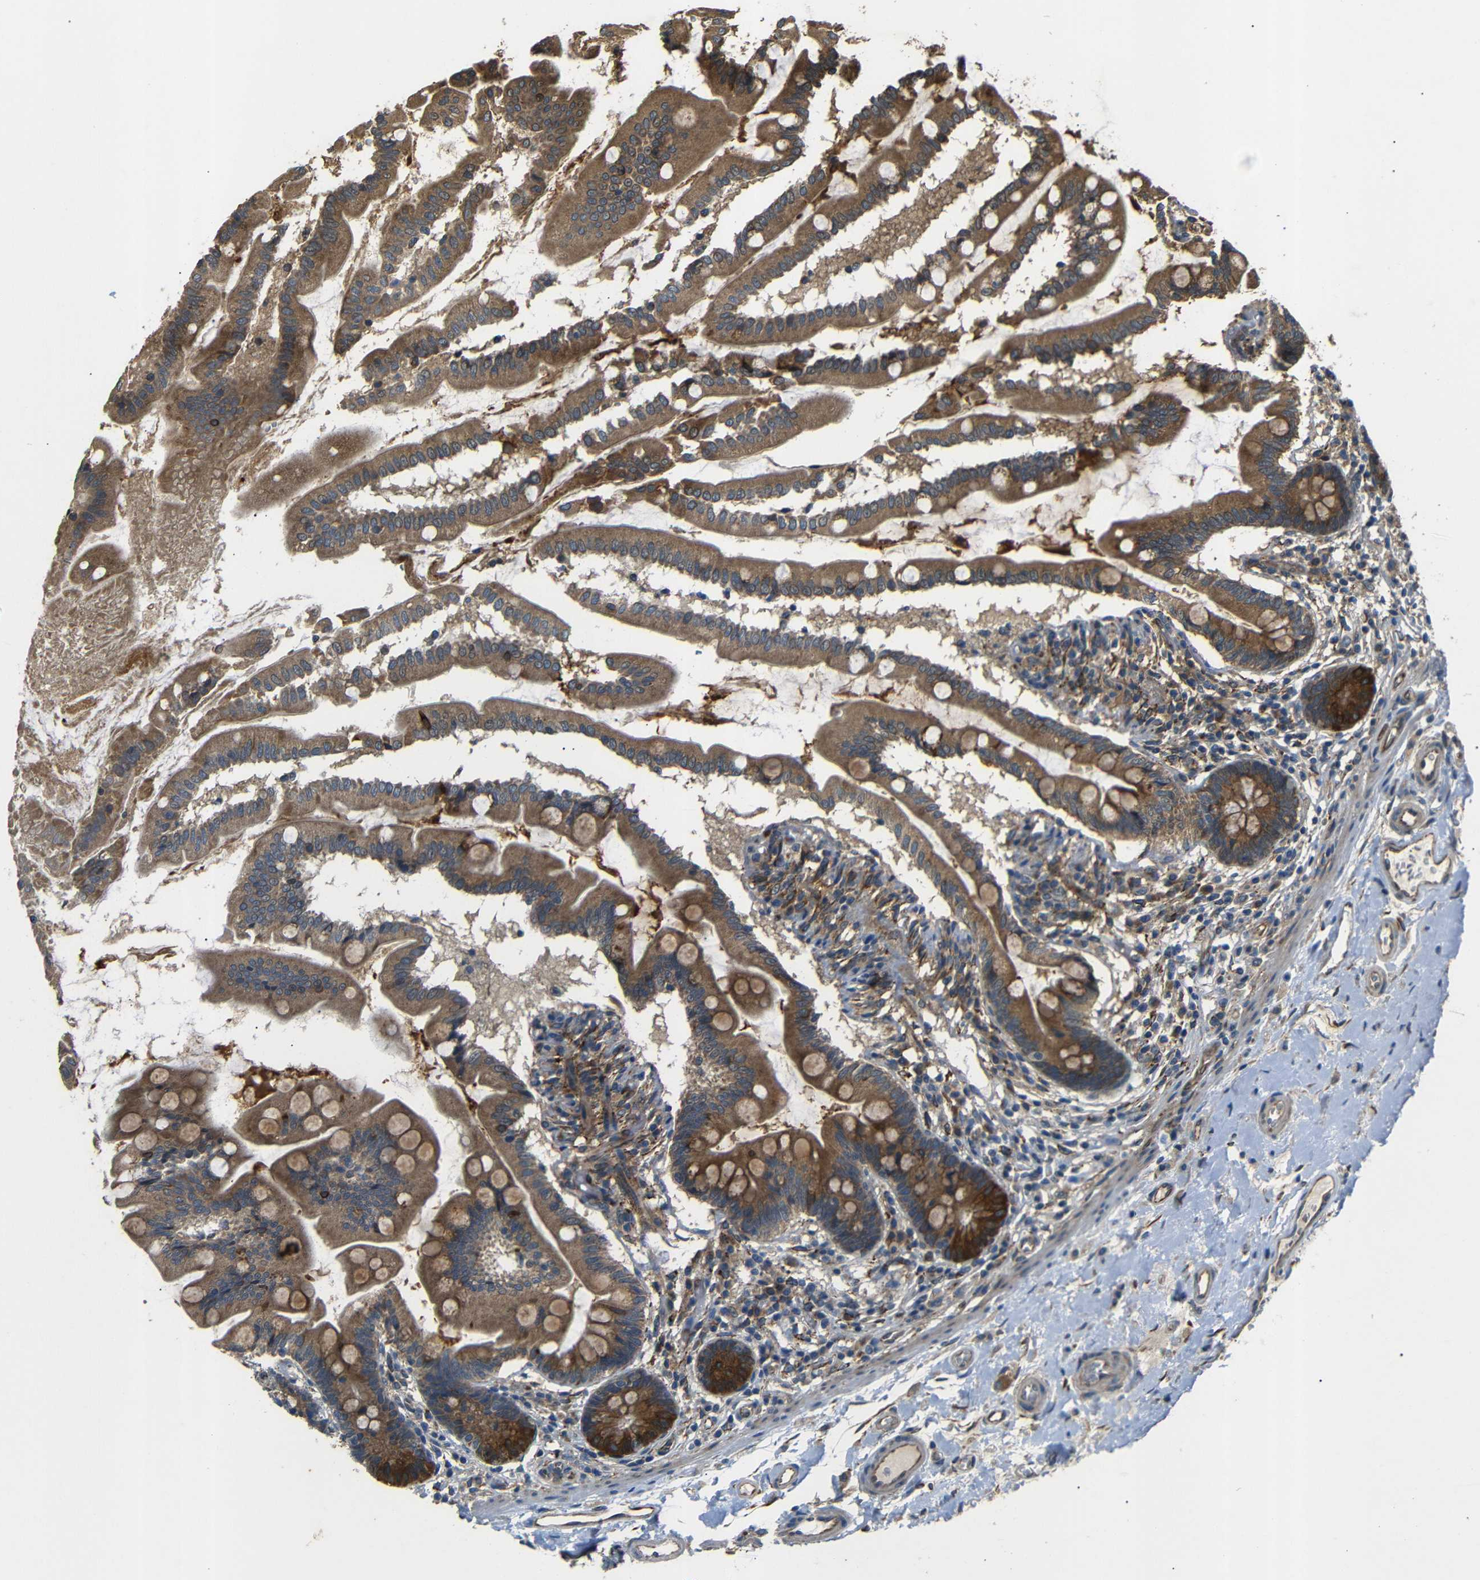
{"staining": {"intensity": "strong", "quantity": ">75%", "location": "cytoplasmic/membranous"}, "tissue": "small intestine", "cell_type": "Glandular cells", "image_type": "normal", "snomed": [{"axis": "morphology", "description": "Normal tissue, NOS"}, {"axis": "topography", "description": "Small intestine"}], "caption": "Brown immunohistochemical staining in normal small intestine shows strong cytoplasmic/membranous staining in approximately >75% of glandular cells.", "gene": "TRPC1", "patient": {"sex": "female", "age": 56}}